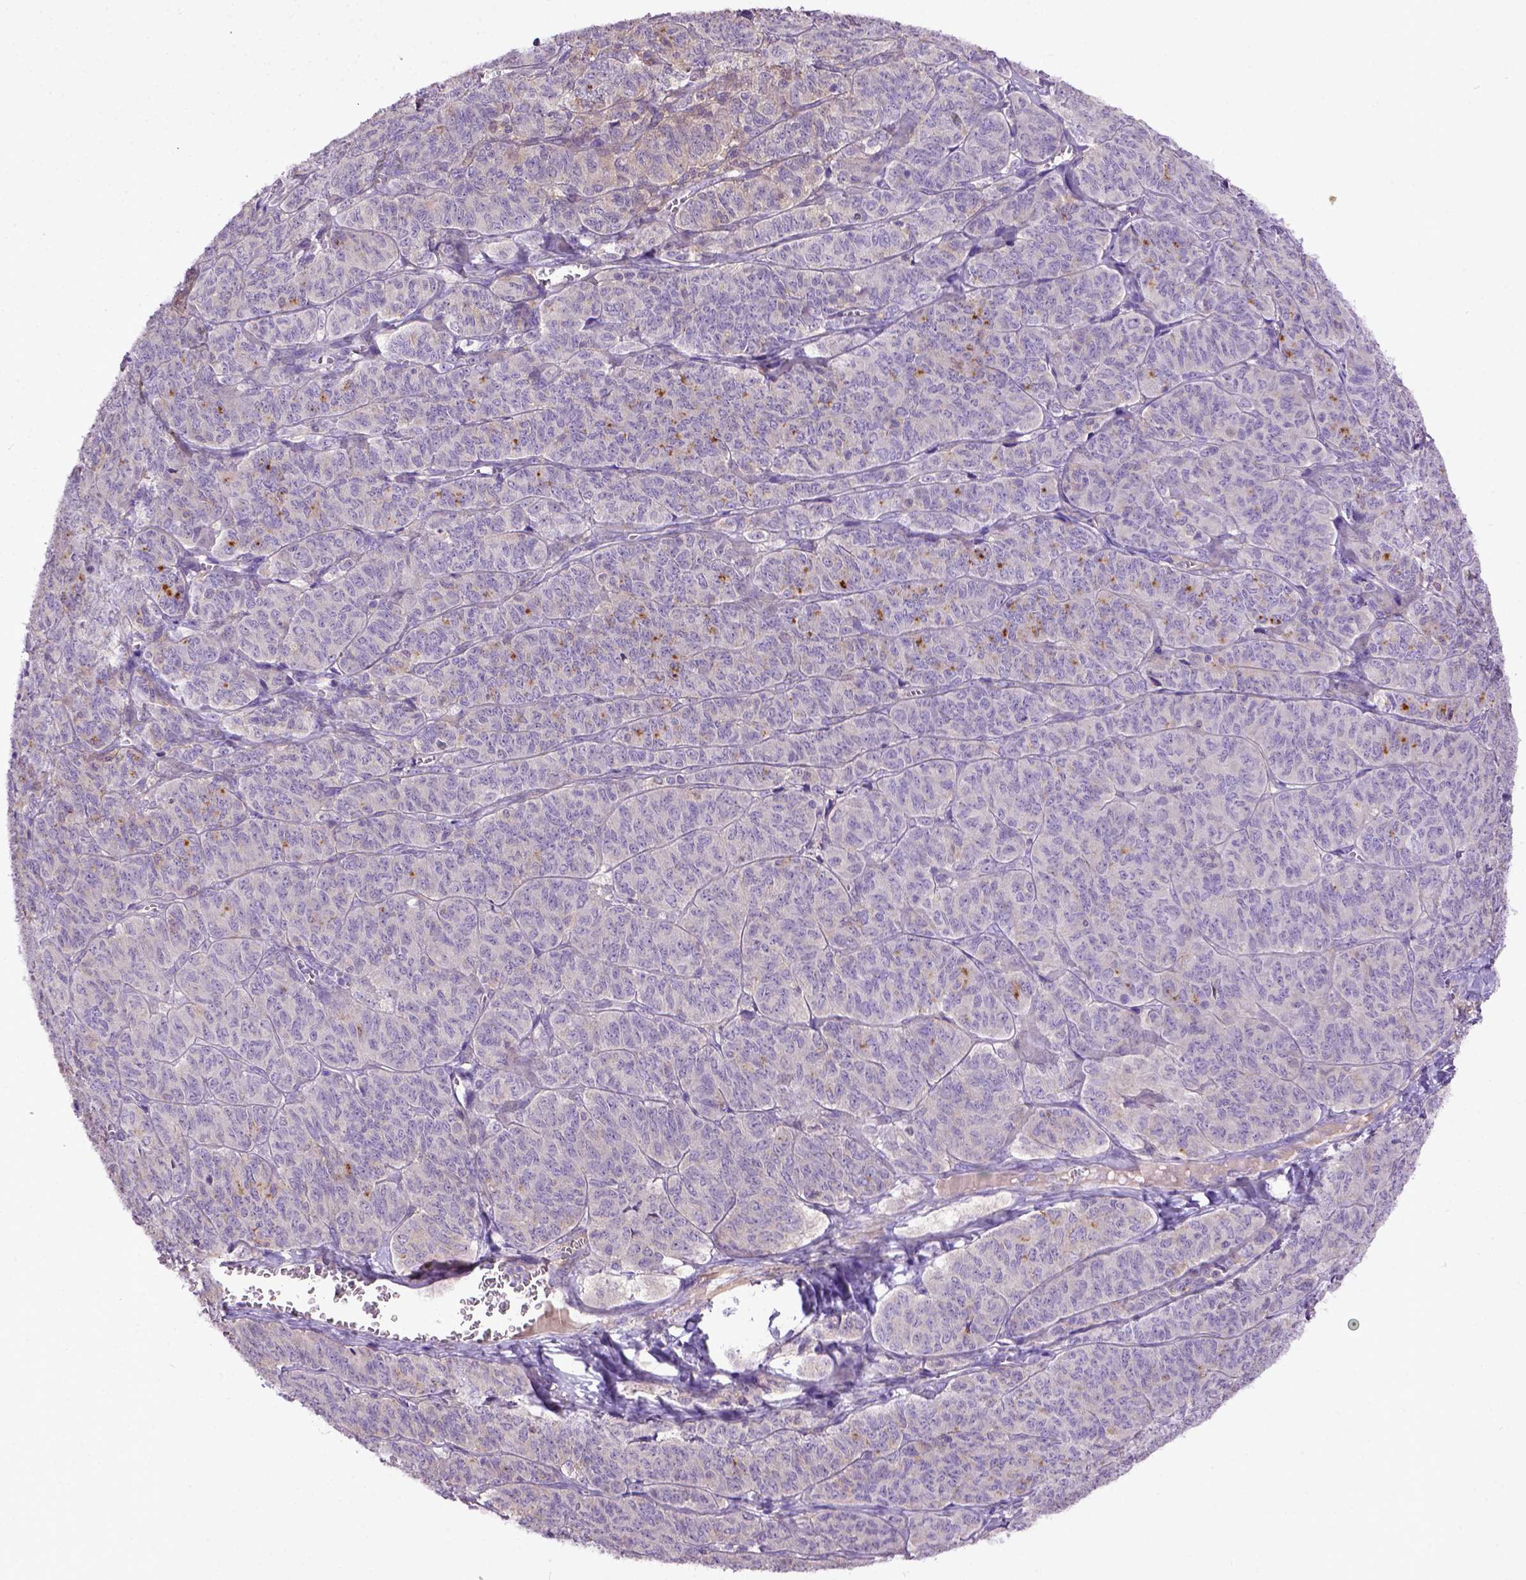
{"staining": {"intensity": "weak", "quantity": "<25%", "location": "cytoplasmic/membranous"}, "tissue": "ovarian cancer", "cell_type": "Tumor cells", "image_type": "cancer", "snomed": [{"axis": "morphology", "description": "Carcinoma, endometroid"}, {"axis": "topography", "description": "Ovary"}], "caption": "Immunohistochemical staining of ovarian endometroid carcinoma reveals no significant expression in tumor cells. Nuclei are stained in blue.", "gene": "DEPDC1B", "patient": {"sex": "female", "age": 80}}